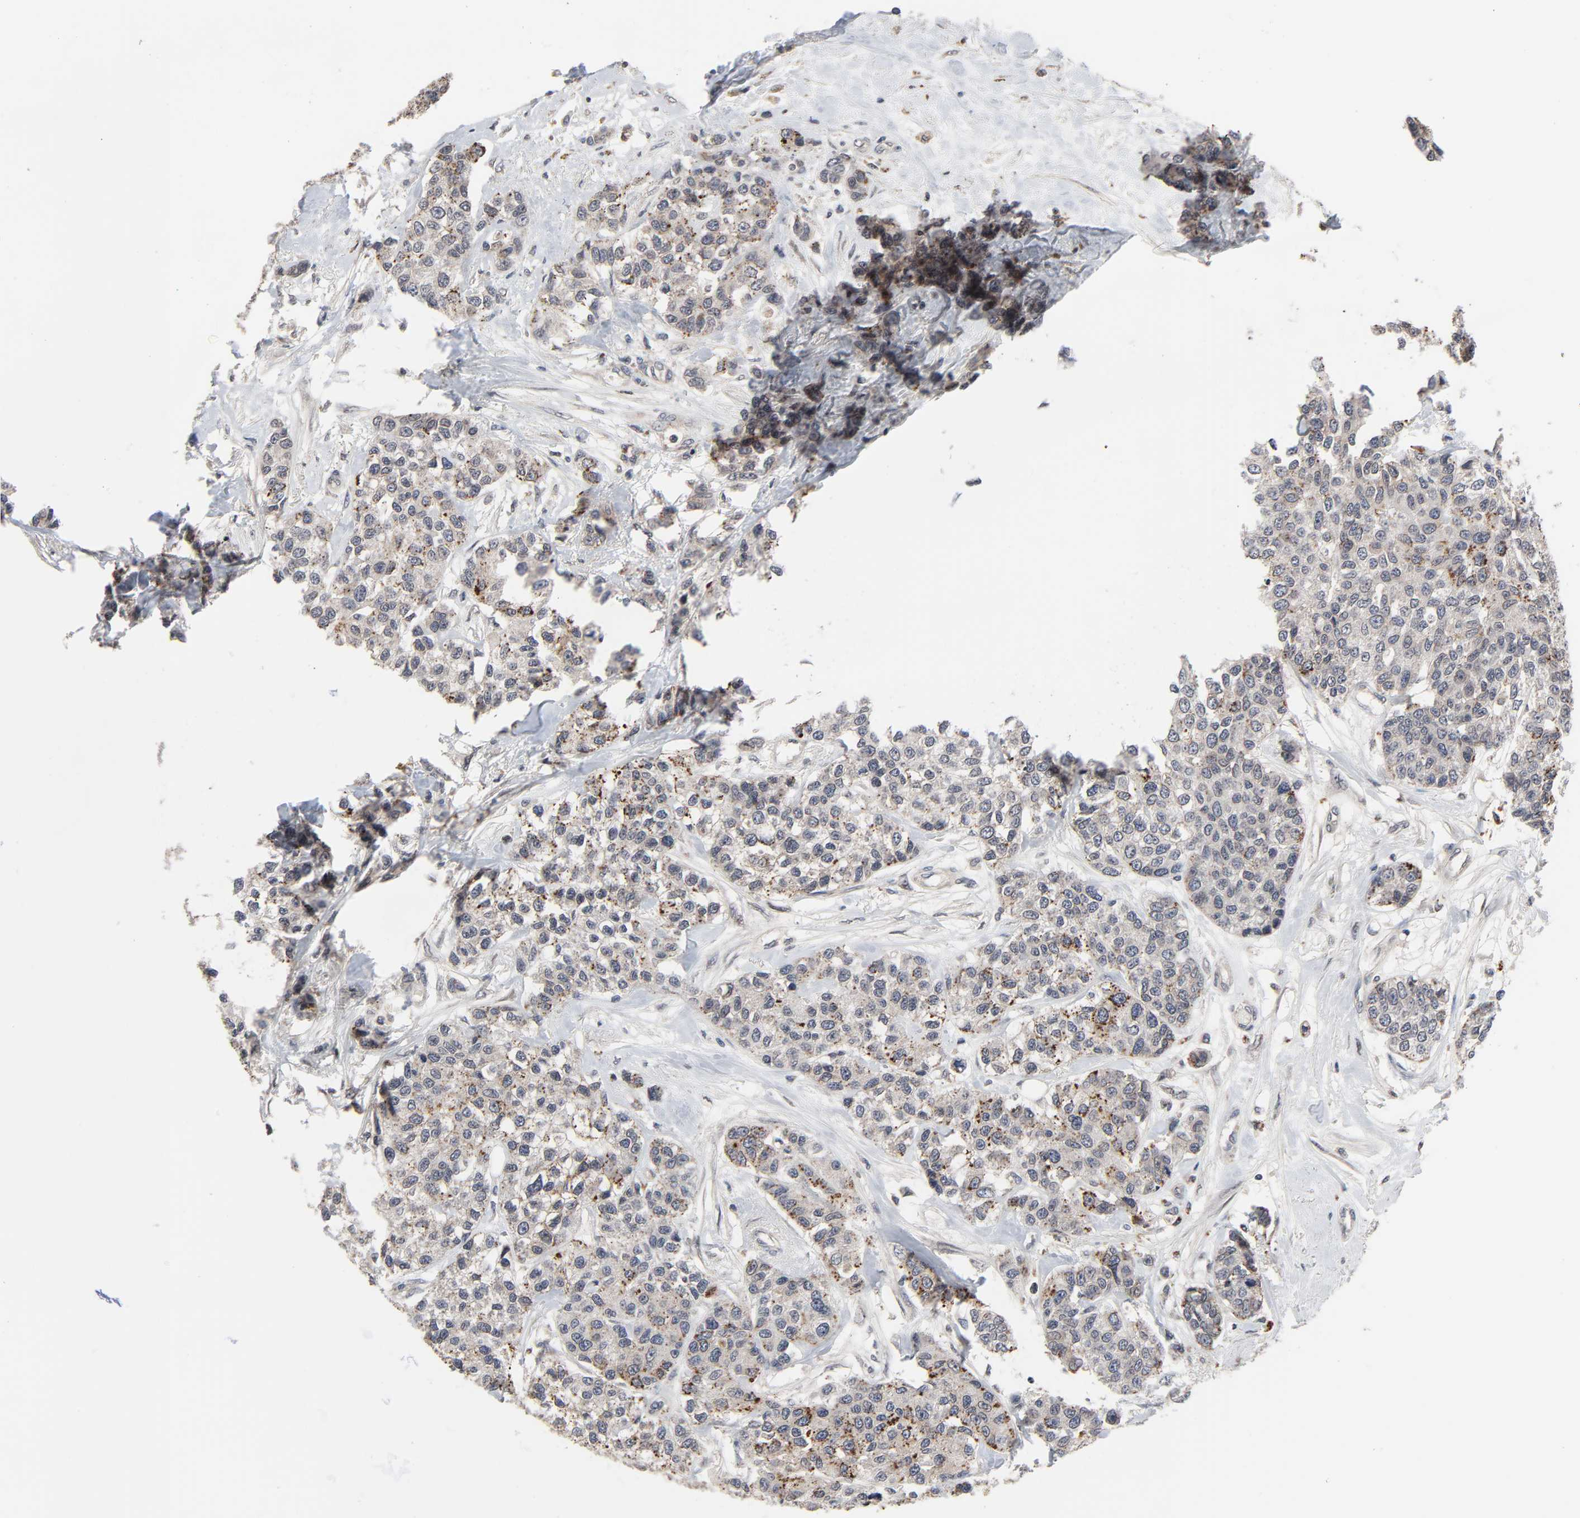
{"staining": {"intensity": "weak", "quantity": ">75%", "location": "cytoplasmic/membranous"}, "tissue": "breast cancer", "cell_type": "Tumor cells", "image_type": "cancer", "snomed": [{"axis": "morphology", "description": "Duct carcinoma"}, {"axis": "topography", "description": "Breast"}], "caption": "The image exhibits immunohistochemical staining of breast cancer (infiltrating ductal carcinoma). There is weak cytoplasmic/membranous expression is present in approximately >75% of tumor cells. (DAB = brown stain, brightfield microscopy at high magnification).", "gene": "CCDC175", "patient": {"sex": "female", "age": 51}}